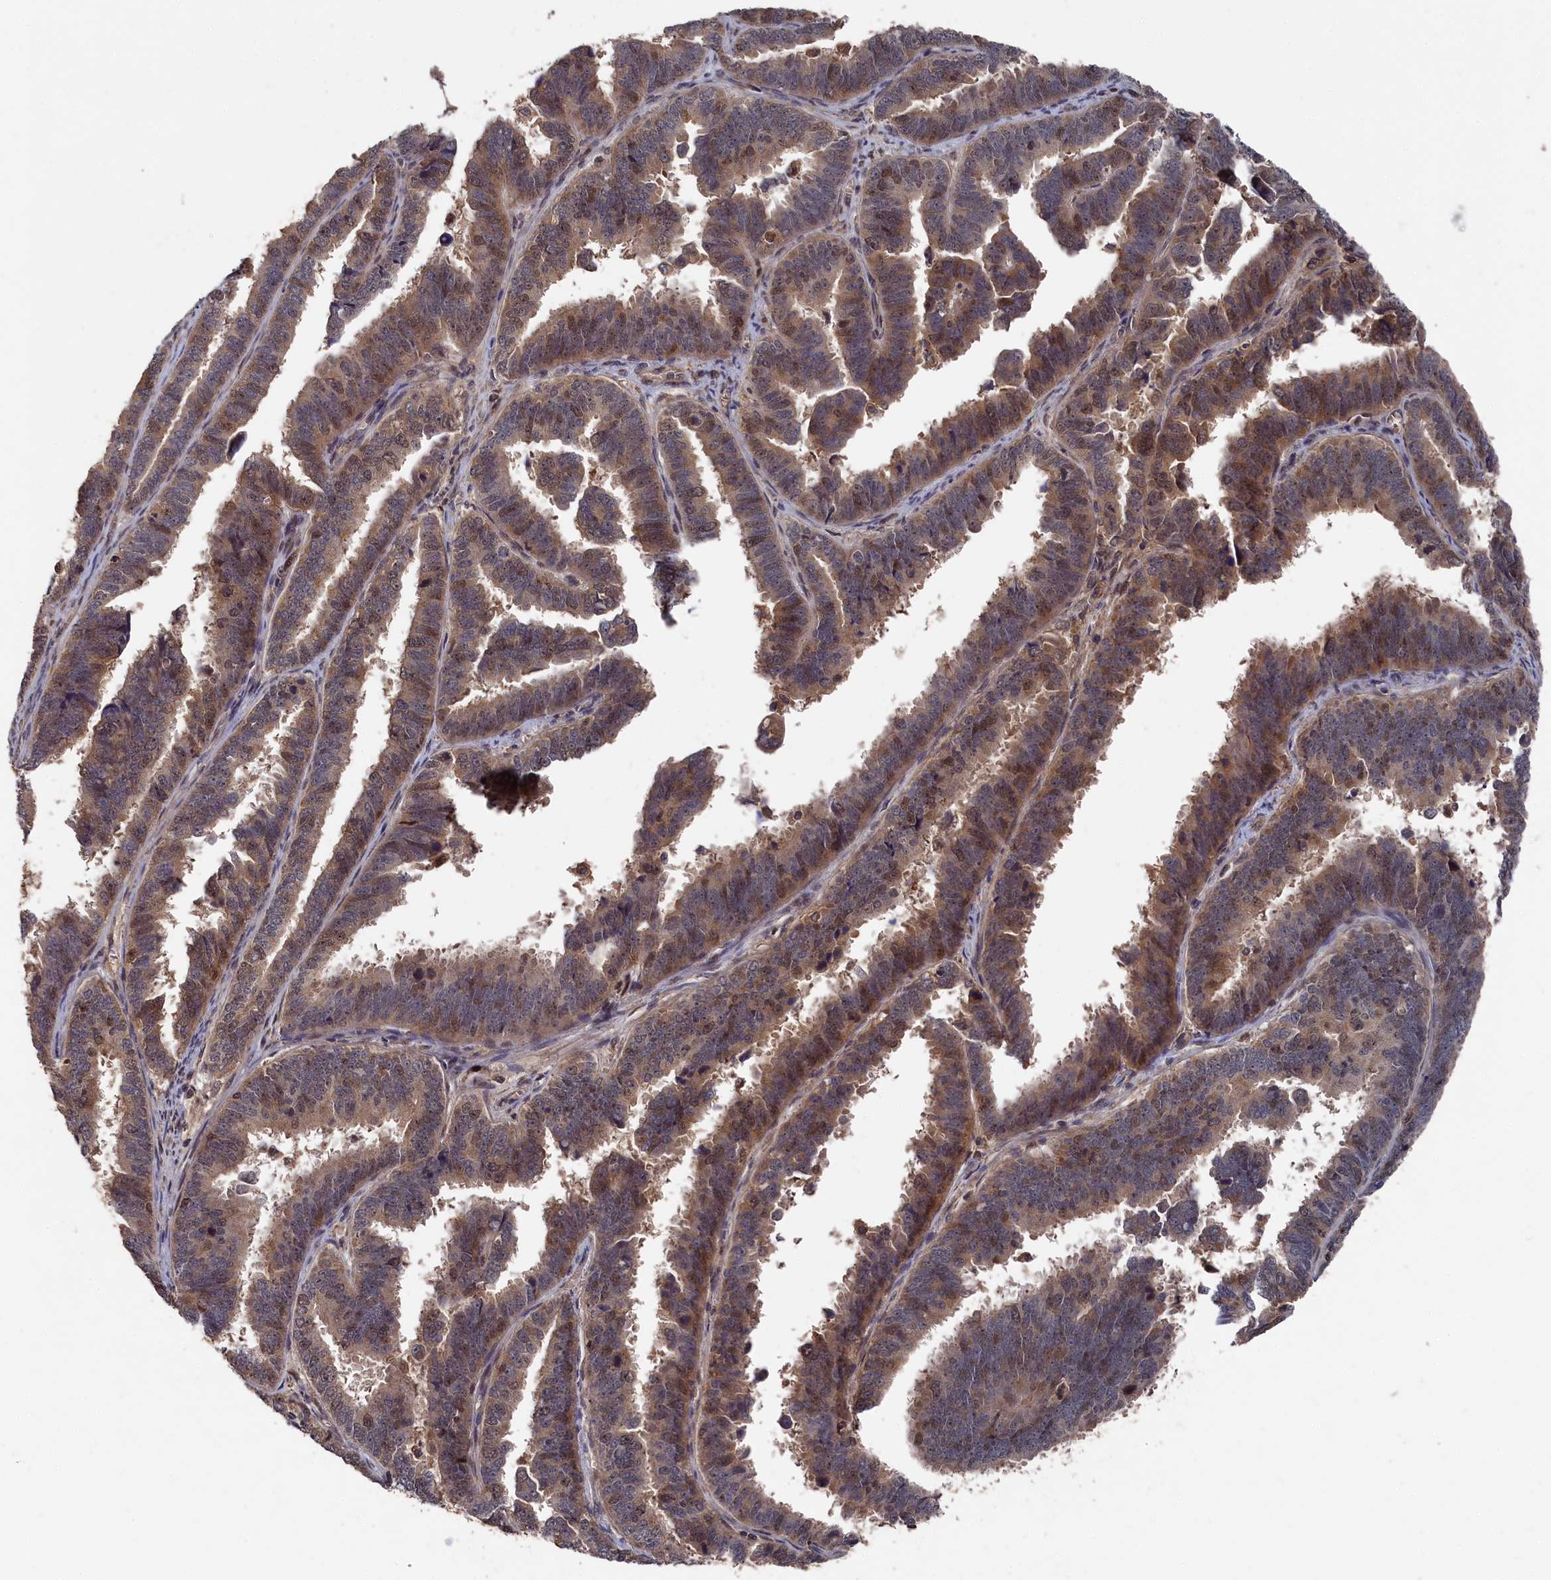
{"staining": {"intensity": "moderate", "quantity": ">75%", "location": "cytoplasmic/membranous,nuclear"}, "tissue": "endometrial cancer", "cell_type": "Tumor cells", "image_type": "cancer", "snomed": [{"axis": "morphology", "description": "Adenocarcinoma, NOS"}, {"axis": "topography", "description": "Endometrium"}], "caption": "A brown stain highlights moderate cytoplasmic/membranous and nuclear positivity of a protein in adenocarcinoma (endometrial) tumor cells.", "gene": "RMI2", "patient": {"sex": "female", "age": 75}}